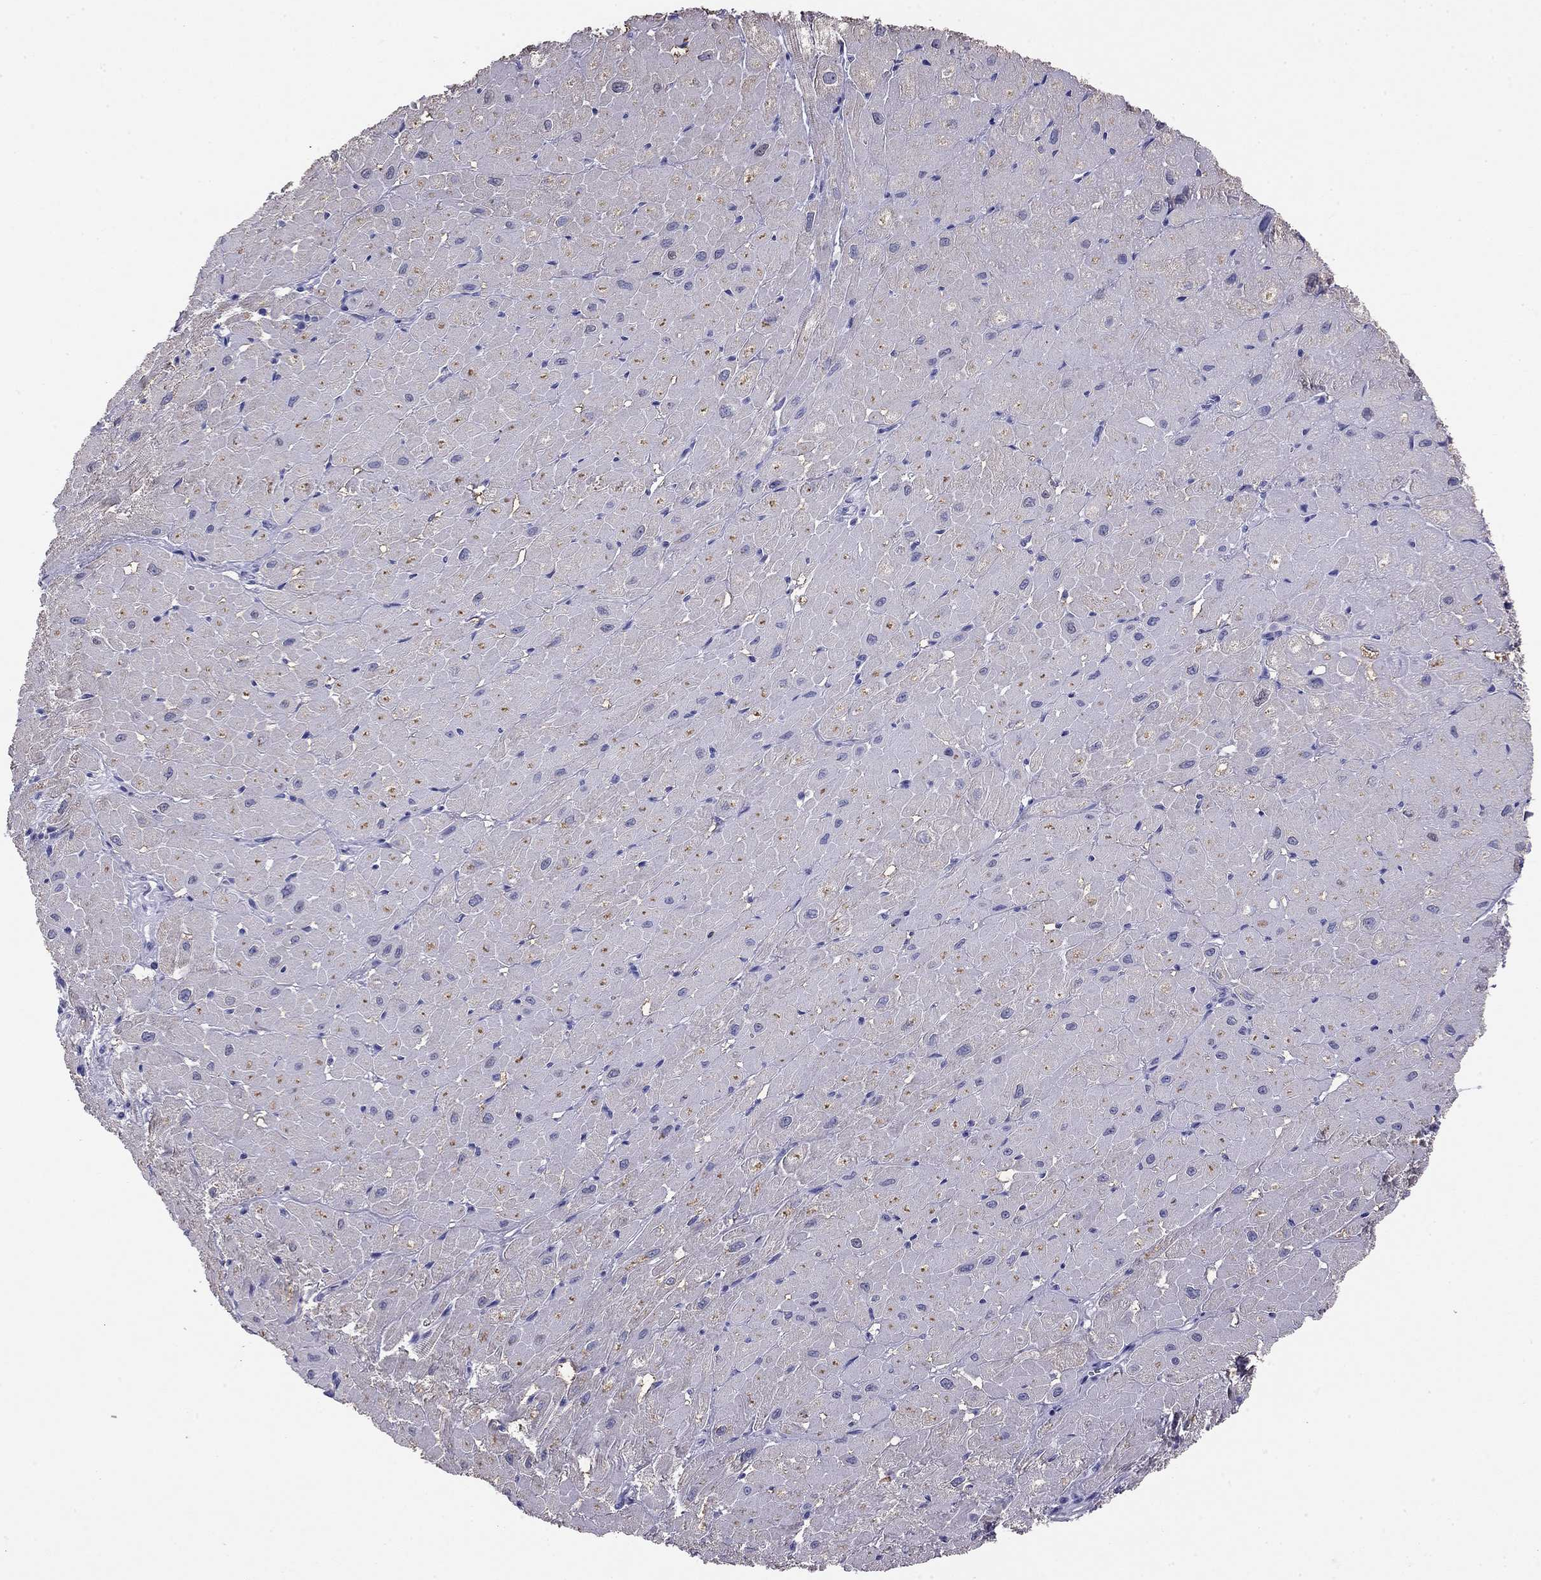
{"staining": {"intensity": "negative", "quantity": "none", "location": "none"}, "tissue": "heart muscle", "cell_type": "Cardiomyocytes", "image_type": "normal", "snomed": [{"axis": "morphology", "description": "Normal tissue, NOS"}, {"axis": "topography", "description": "Heart"}], "caption": "Immunohistochemical staining of benign heart muscle reveals no significant expression in cardiomyocytes.", "gene": "ODF4", "patient": {"sex": "male", "age": 62}}